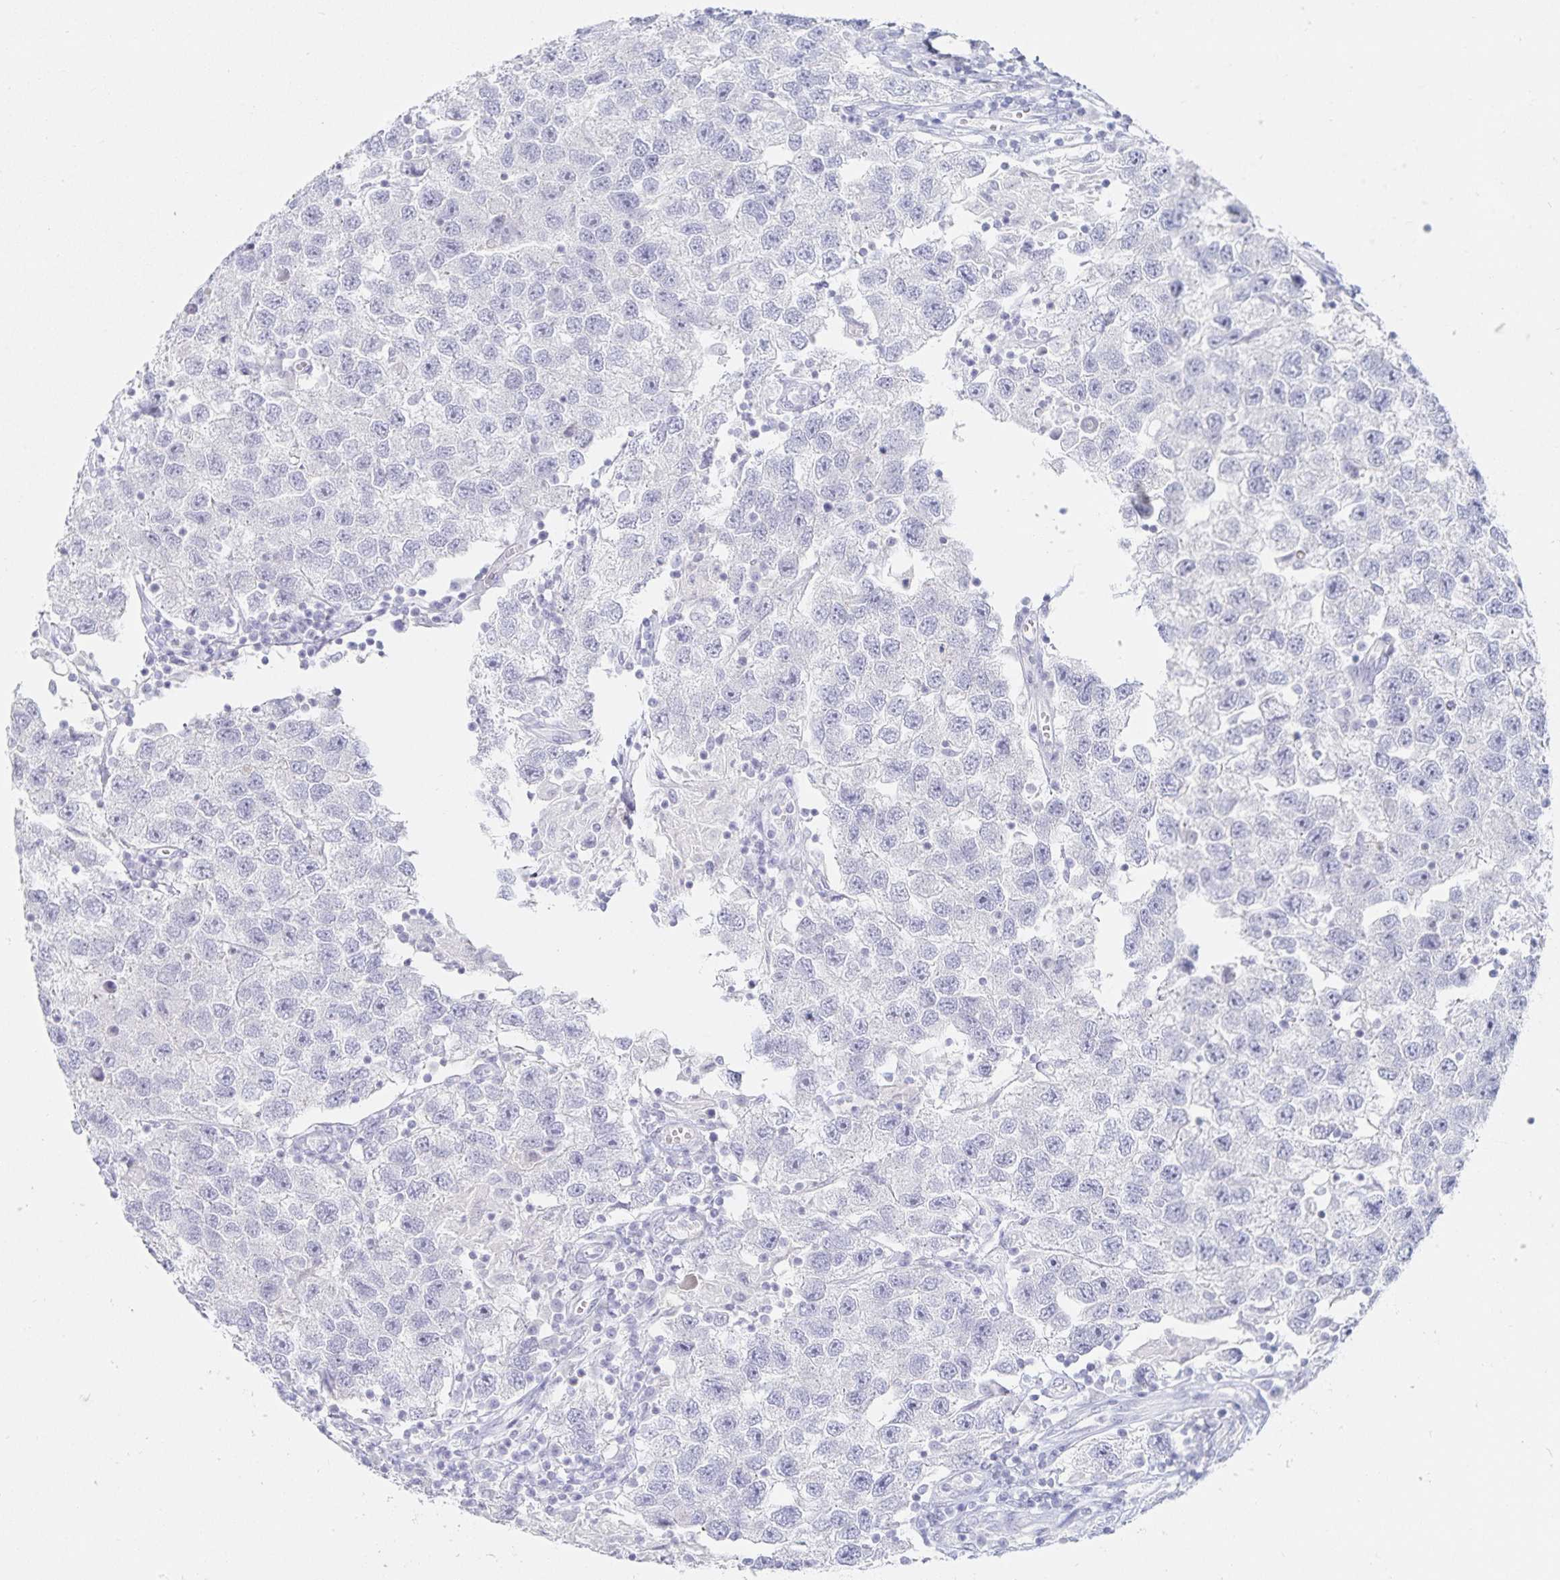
{"staining": {"intensity": "negative", "quantity": "none", "location": "none"}, "tissue": "testis cancer", "cell_type": "Tumor cells", "image_type": "cancer", "snomed": [{"axis": "morphology", "description": "Seminoma, NOS"}, {"axis": "topography", "description": "Testis"}], "caption": "Human testis seminoma stained for a protein using IHC shows no expression in tumor cells.", "gene": "SFTPA1", "patient": {"sex": "male", "age": 26}}